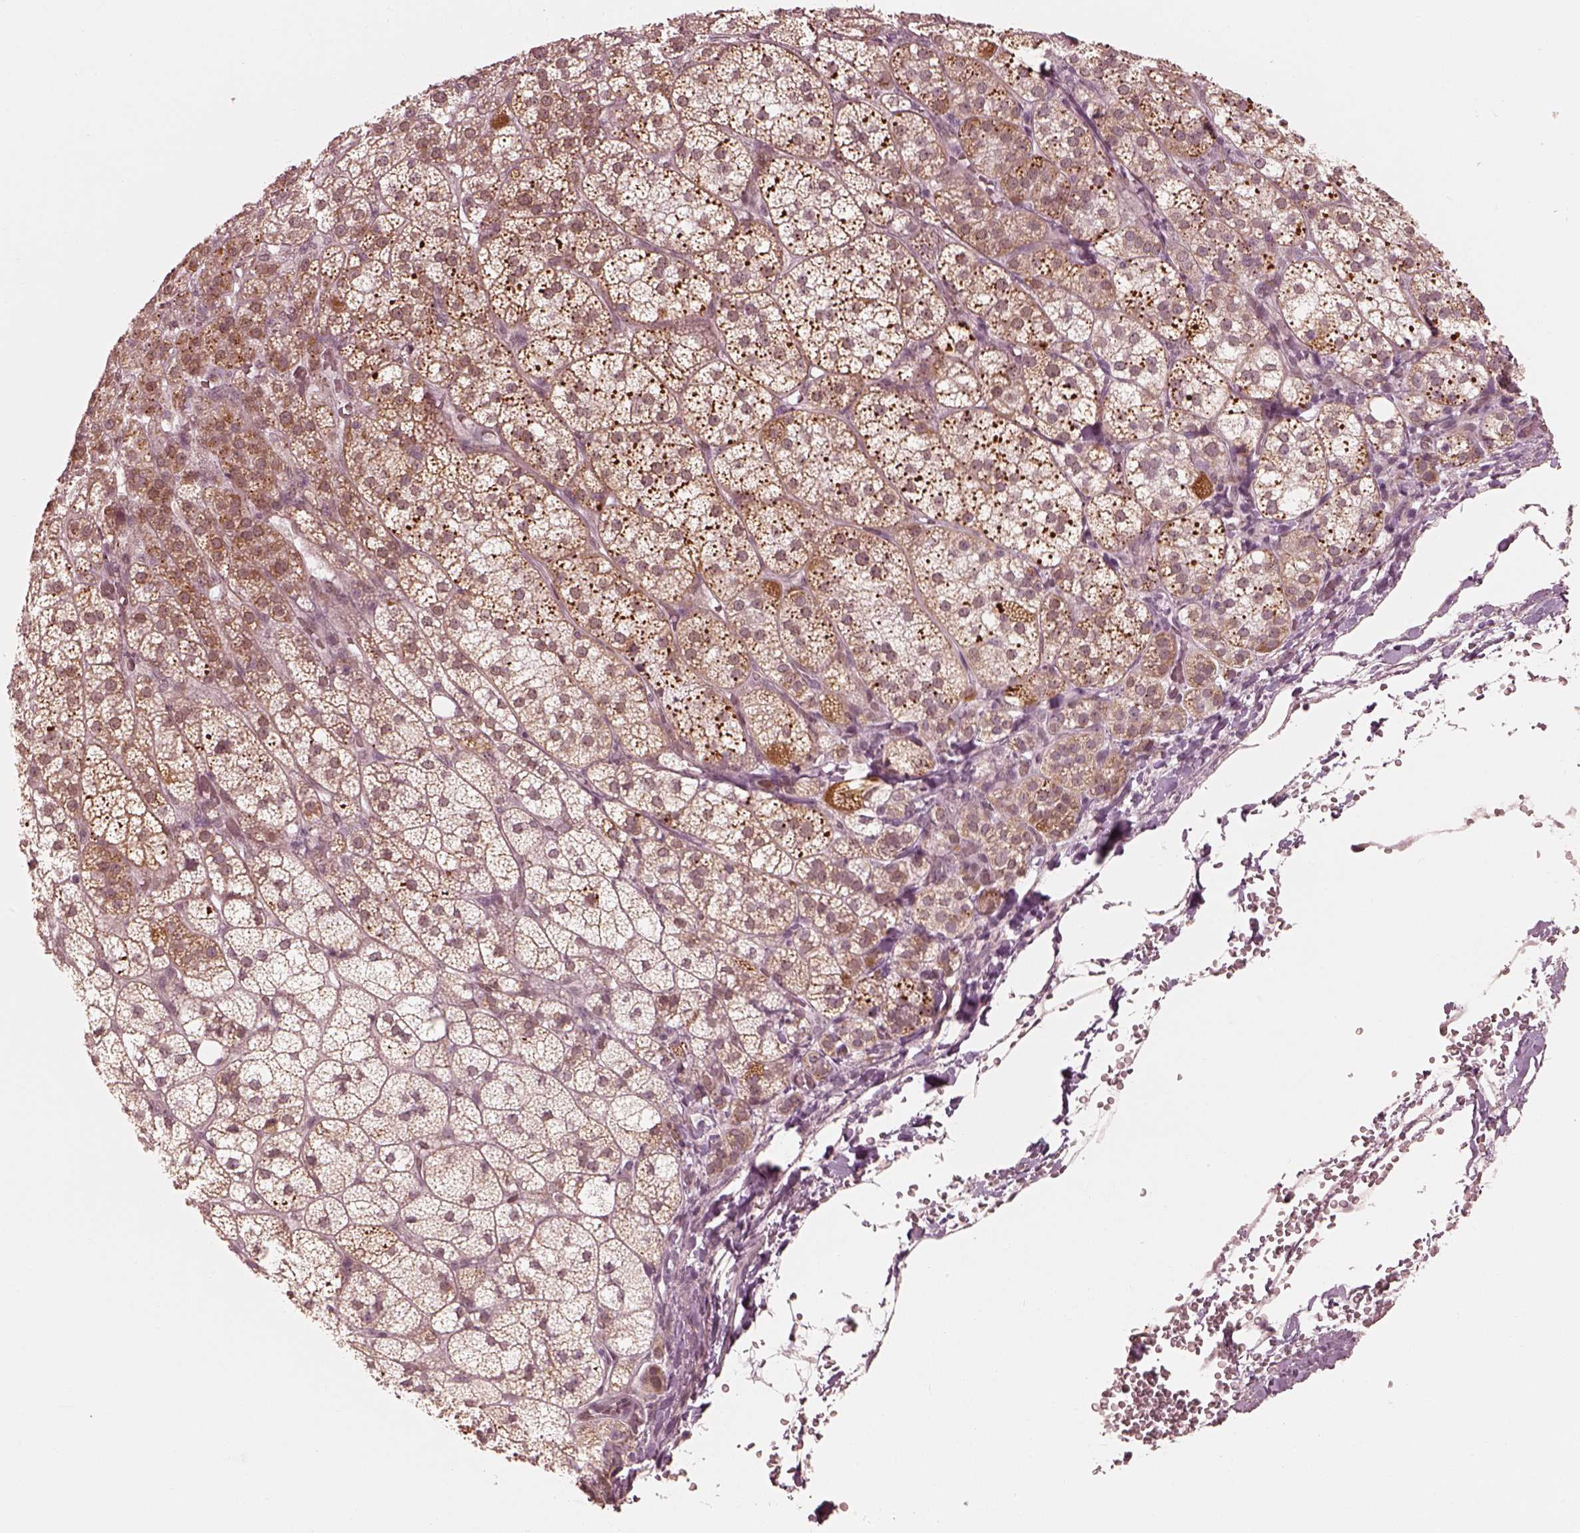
{"staining": {"intensity": "moderate", "quantity": ">75%", "location": "cytoplasmic/membranous"}, "tissue": "adrenal gland", "cell_type": "Glandular cells", "image_type": "normal", "snomed": [{"axis": "morphology", "description": "Normal tissue, NOS"}, {"axis": "topography", "description": "Adrenal gland"}], "caption": "Adrenal gland was stained to show a protein in brown. There is medium levels of moderate cytoplasmic/membranous positivity in approximately >75% of glandular cells. (DAB = brown stain, brightfield microscopy at high magnification).", "gene": "IQCB1", "patient": {"sex": "female", "age": 60}}